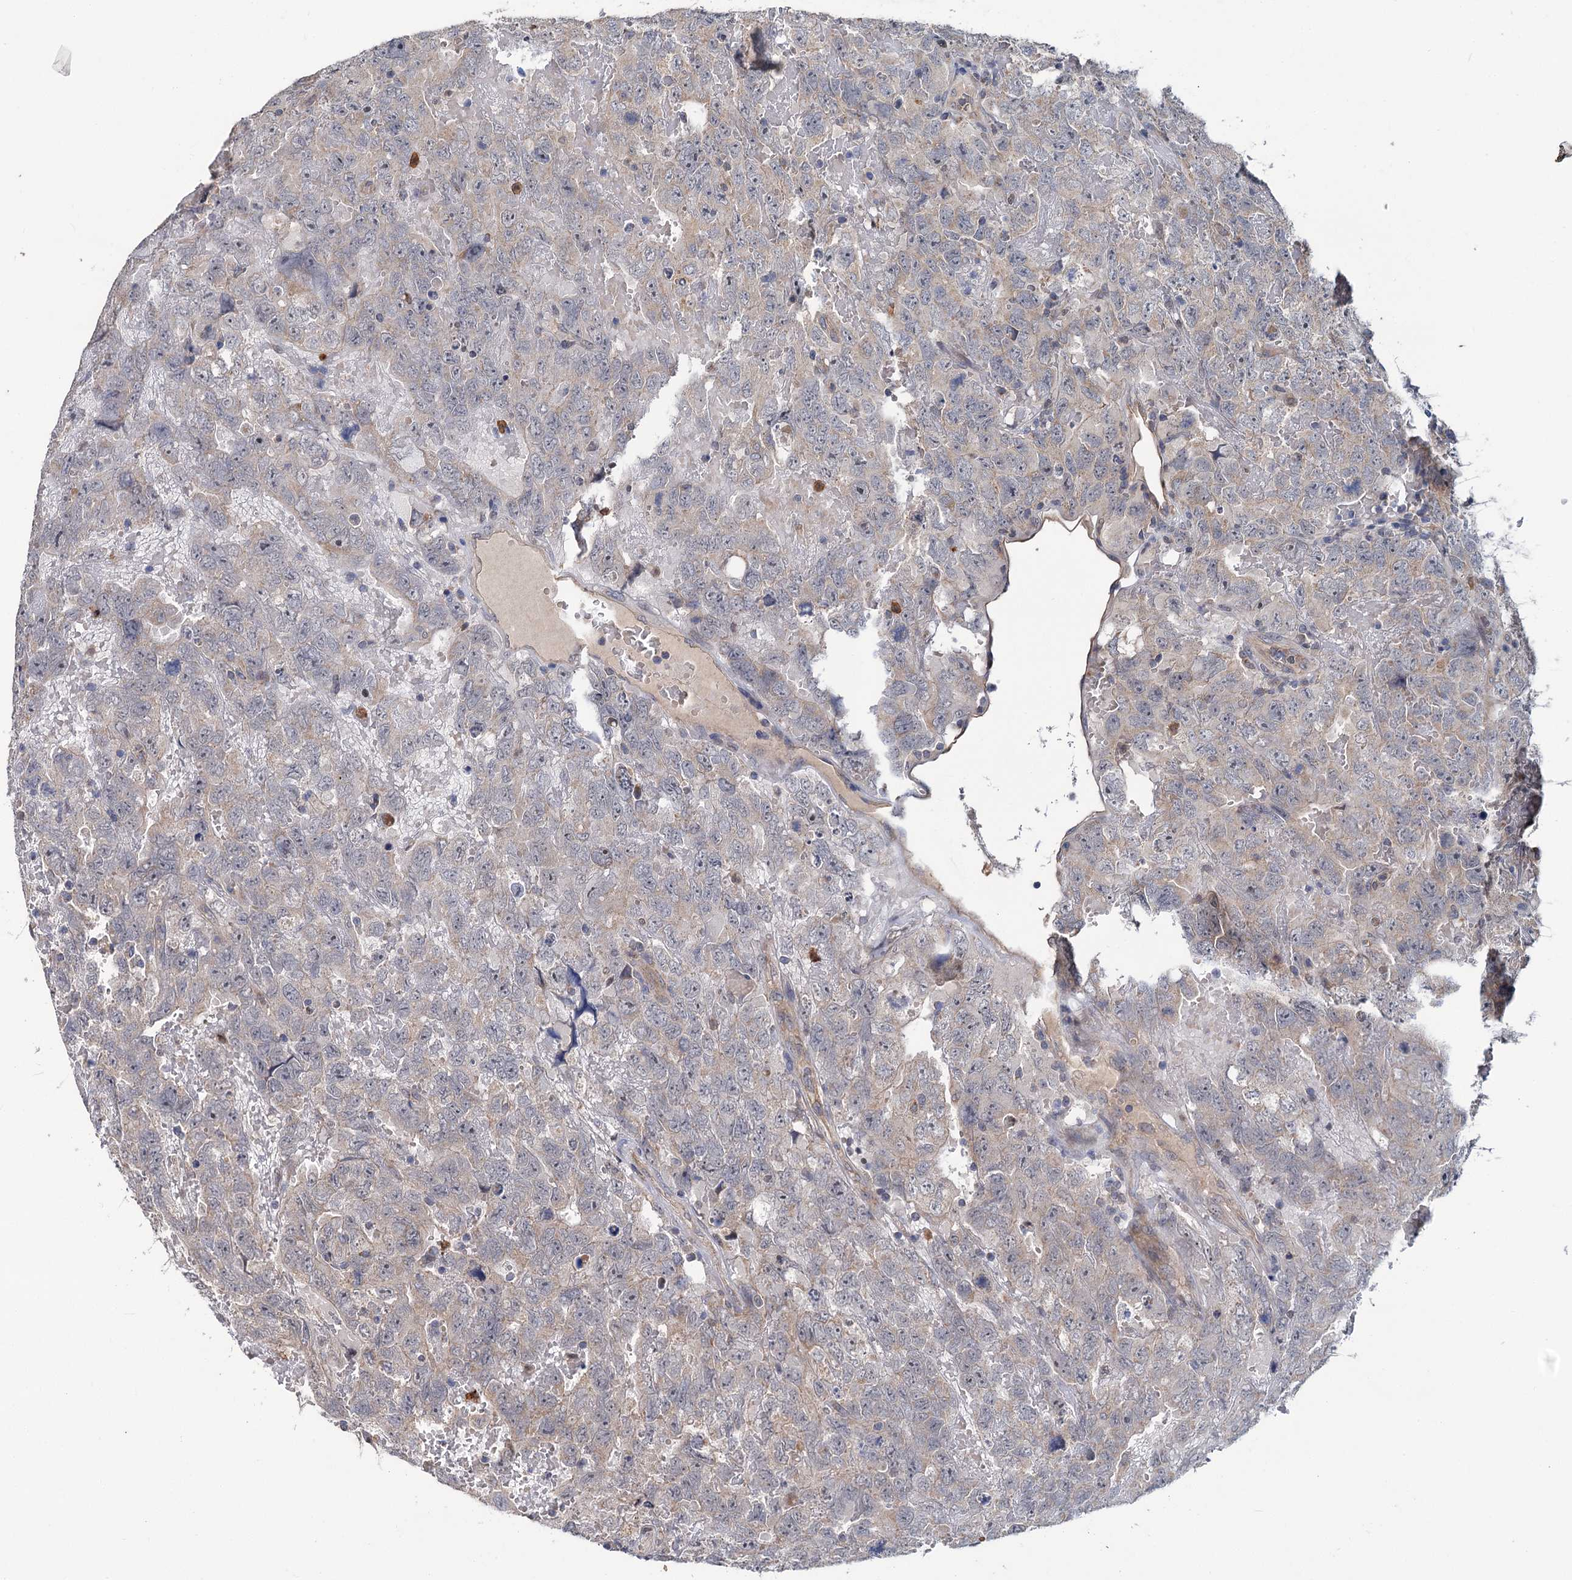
{"staining": {"intensity": "negative", "quantity": "none", "location": "none"}, "tissue": "testis cancer", "cell_type": "Tumor cells", "image_type": "cancer", "snomed": [{"axis": "morphology", "description": "Carcinoma, Embryonal, NOS"}, {"axis": "topography", "description": "Testis"}], "caption": "IHC photomicrograph of neoplastic tissue: human embryonal carcinoma (testis) stained with DAB (3,3'-diaminobenzidine) shows no significant protein positivity in tumor cells.", "gene": "DYNC2H1", "patient": {"sex": "male", "age": 45}}